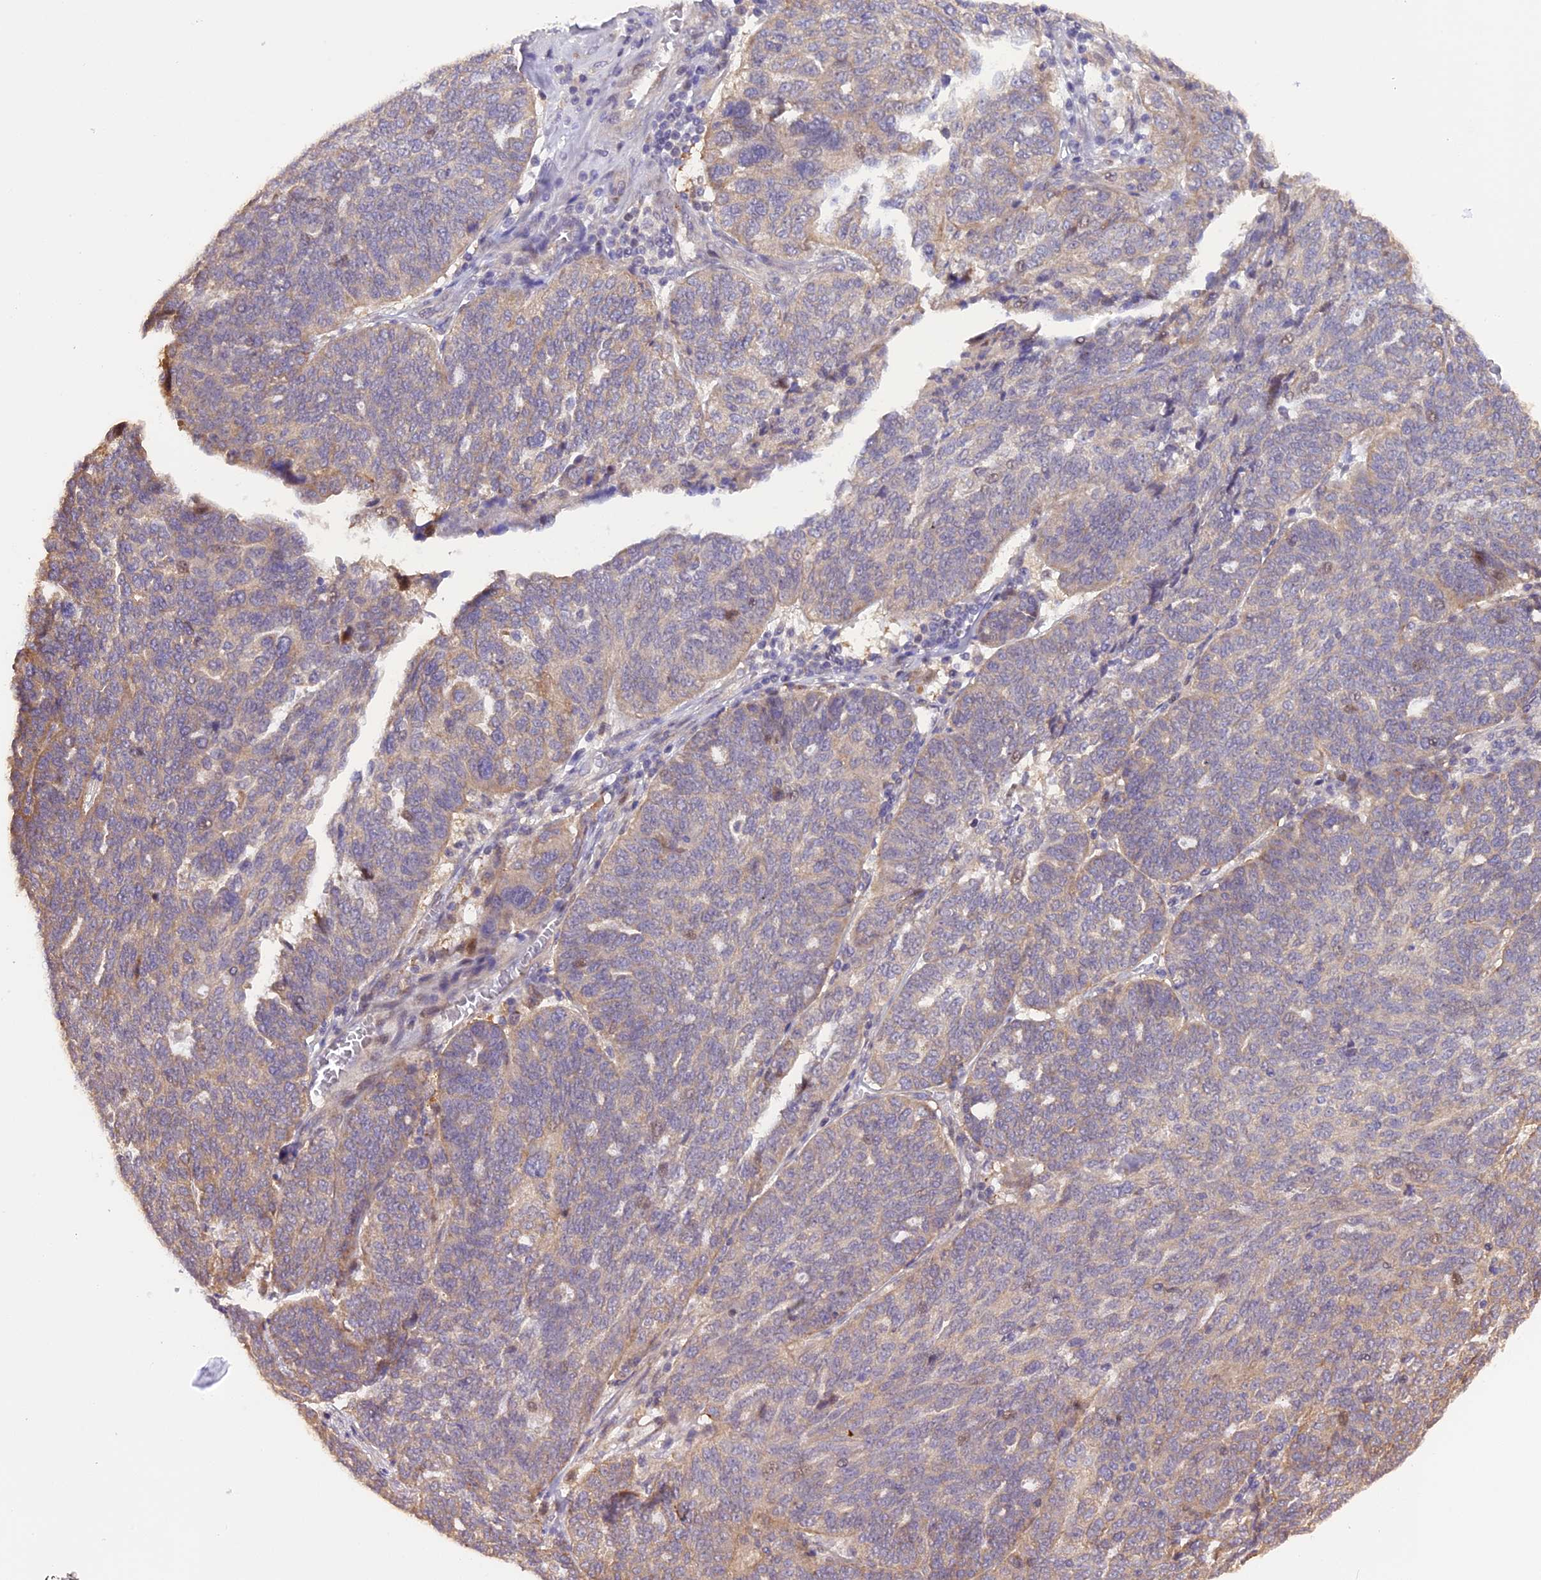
{"staining": {"intensity": "moderate", "quantity": "<25%", "location": "cytoplasmic/membranous"}, "tissue": "ovarian cancer", "cell_type": "Tumor cells", "image_type": "cancer", "snomed": [{"axis": "morphology", "description": "Cystadenocarcinoma, serous, NOS"}, {"axis": "topography", "description": "Ovary"}], "caption": "Protein staining exhibits moderate cytoplasmic/membranous positivity in approximately <25% of tumor cells in serous cystadenocarcinoma (ovarian).", "gene": "SAMD4A", "patient": {"sex": "female", "age": 59}}